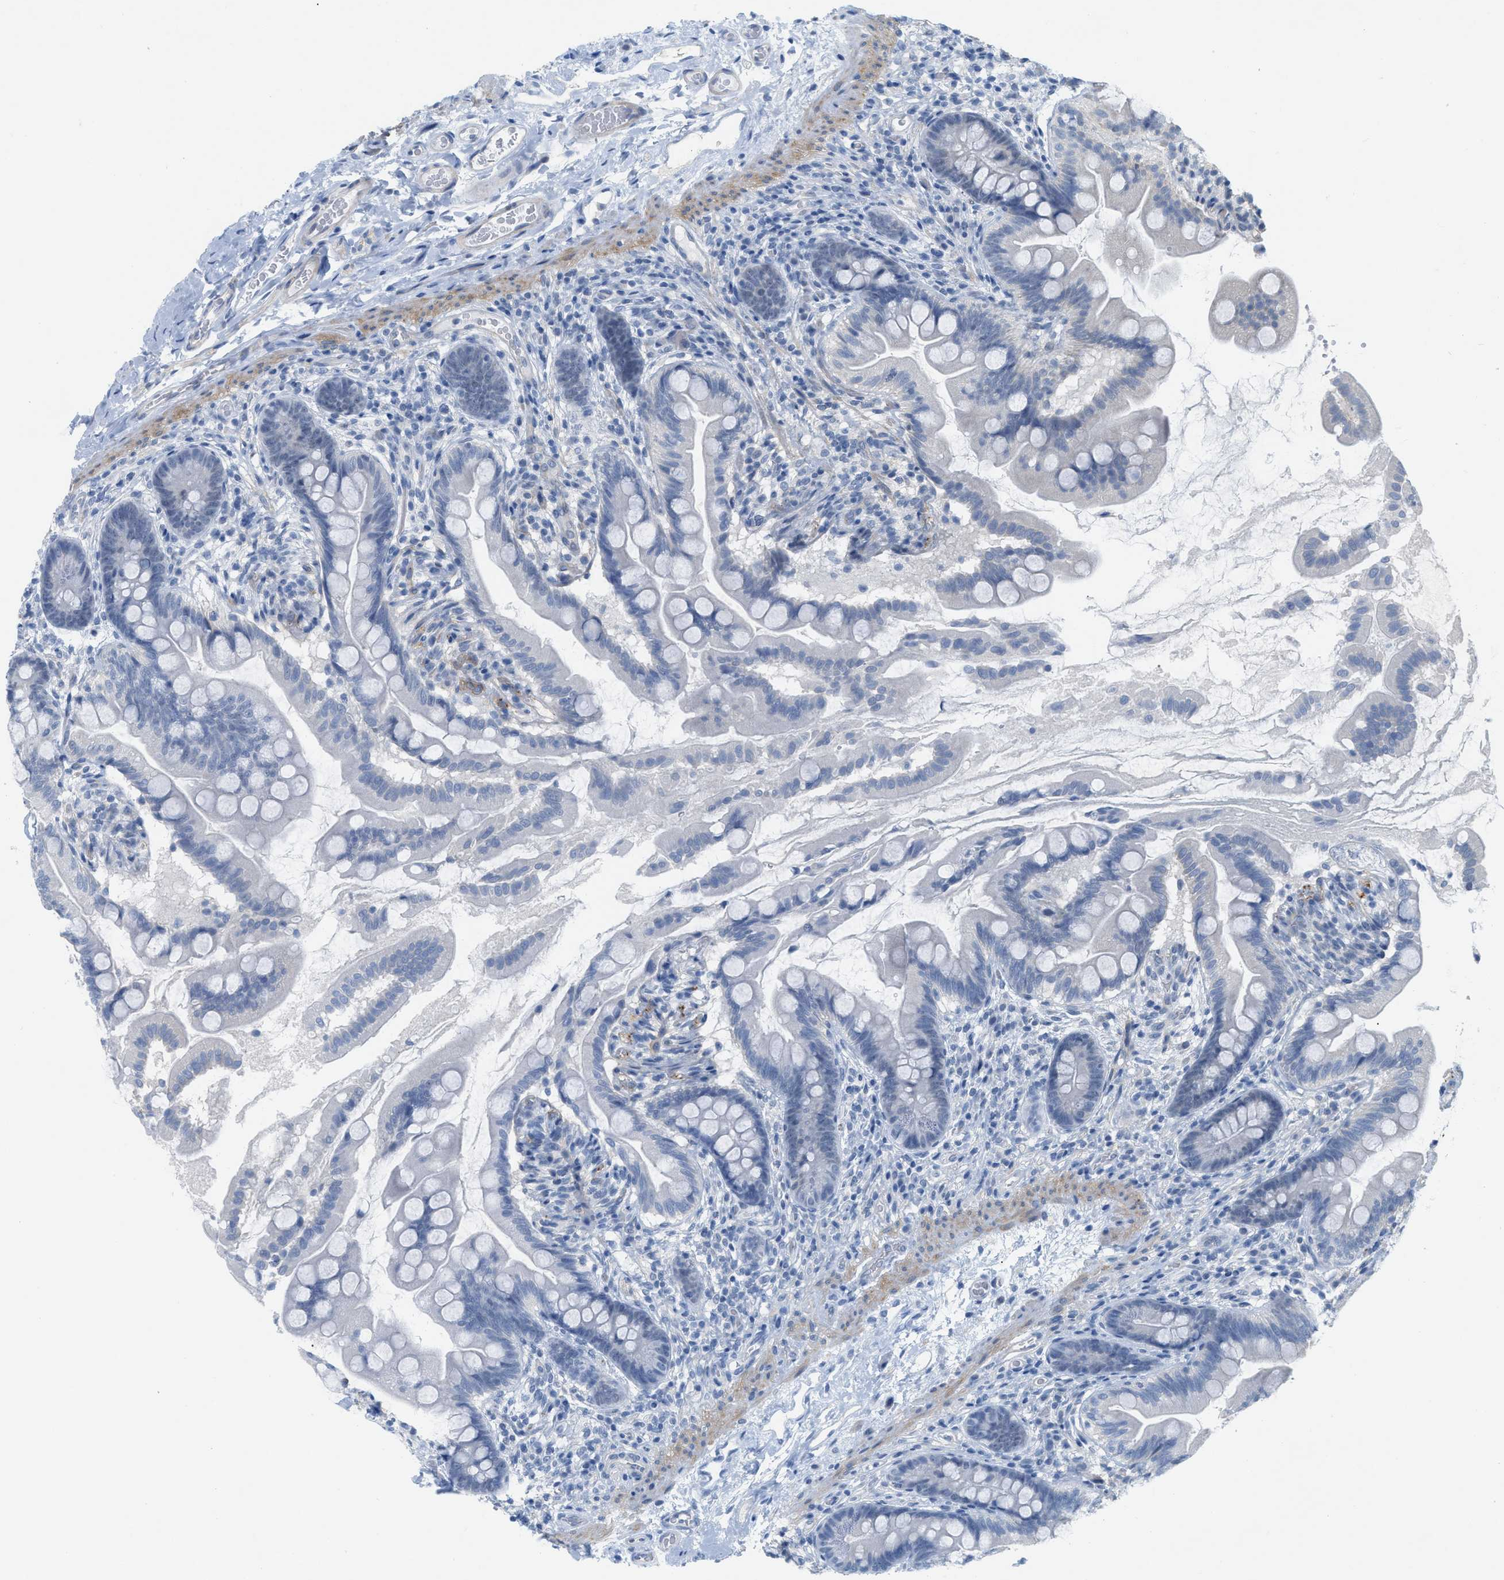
{"staining": {"intensity": "negative", "quantity": "none", "location": "none"}, "tissue": "small intestine", "cell_type": "Glandular cells", "image_type": "normal", "snomed": [{"axis": "morphology", "description": "Normal tissue, NOS"}, {"axis": "topography", "description": "Small intestine"}], "caption": "DAB (3,3'-diaminobenzidine) immunohistochemical staining of benign small intestine shows no significant positivity in glandular cells.", "gene": "HLTF", "patient": {"sex": "female", "age": 56}}